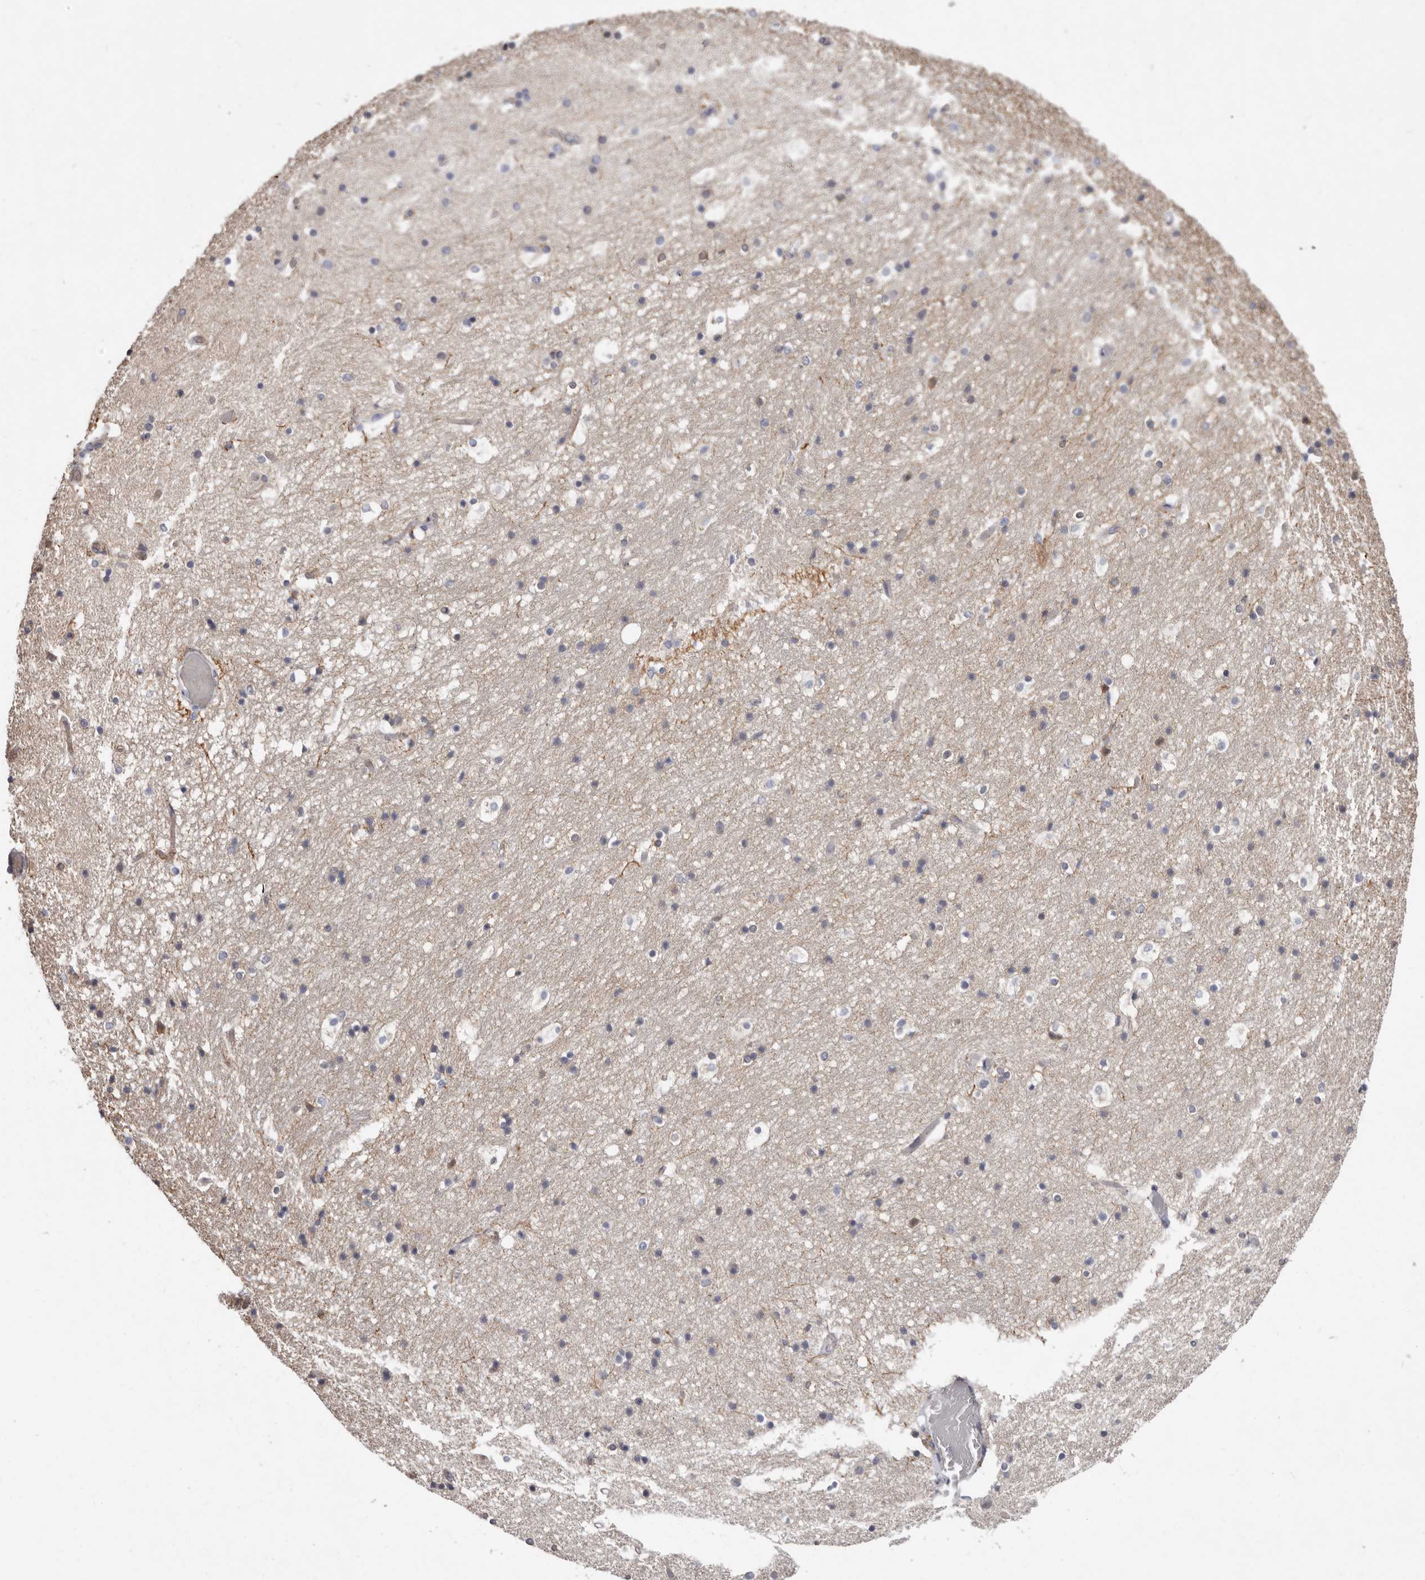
{"staining": {"intensity": "negative", "quantity": "none", "location": "none"}, "tissue": "hippocampus", "cell_type": "Glial cells", "image_type": "normal", "snomed": [{"axis": "morphology", "description": "Normal tissue, NOS"}, {"axis": "topography", "description": "Hippocampus"}], "caption": "High power microscopy histopathology image of an IHC micrograph of benign hippocampus, revealing no significant positivity in glial cells.", "gene": "SPTA1", "patient": {"sex": "female", "age": 52}}